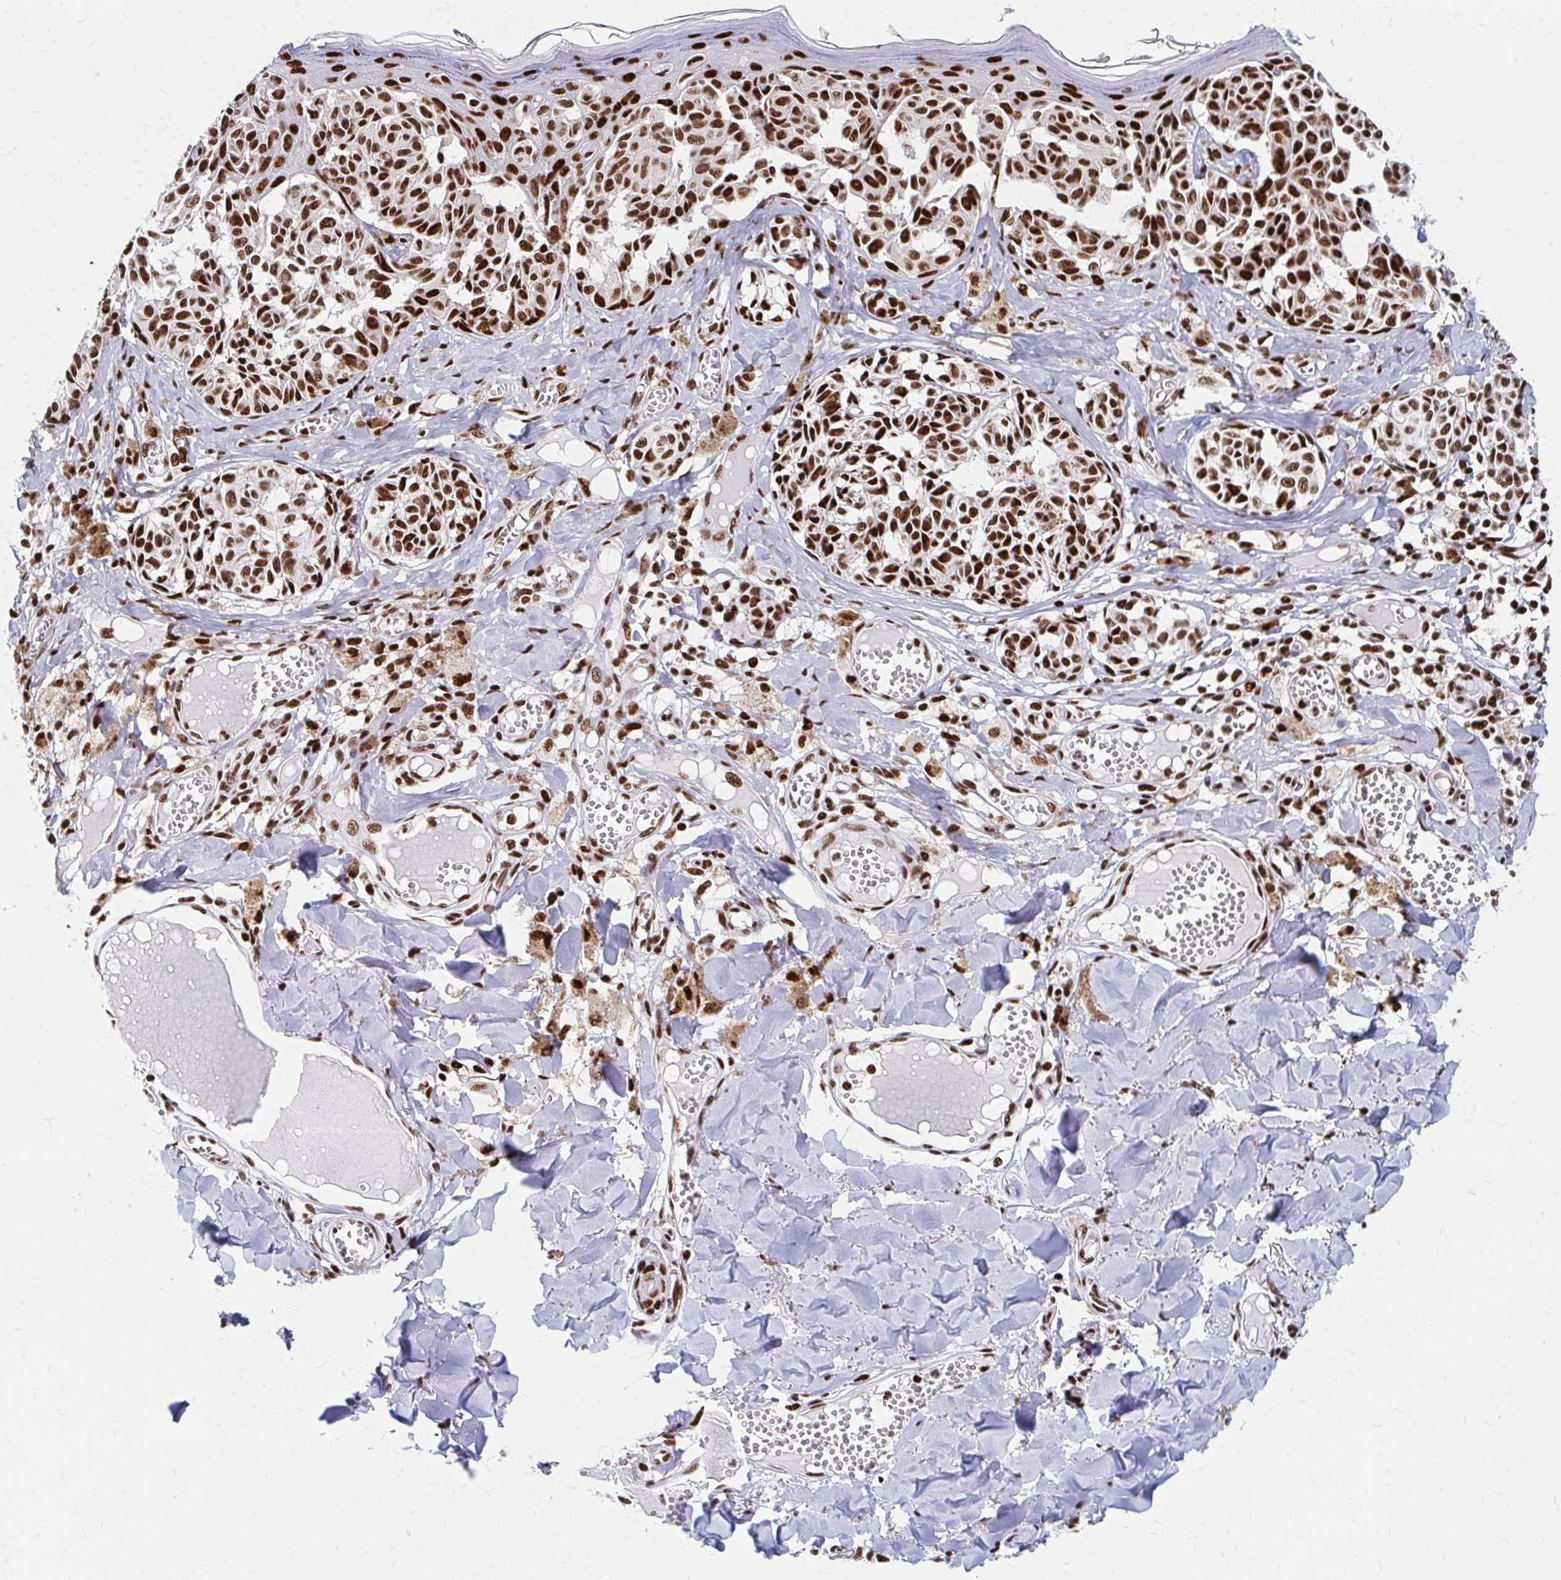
{"staining": {"intensity": "strong", "quantity": ">75%", "location": "nuclear"}, "tissue": "melanoma", "cell_type": "Tumor cells", "image_type": "cancer", "snomed": [{"axis": "morphology", "description": "Malignant melanoma, NOS"}, {"axis": "topography", "description": "Skin"}], "caption": "An IHC histopathology image of tumor tissue is shown. Protein staining in brown labels strong nuclear positivity in malignant melanoma within tumor cells. (DAB = brown stain, brightfield microscopy at high magnification).", "gene": "CNKSR3", "patient": {"sex": "female", "age": 43}}